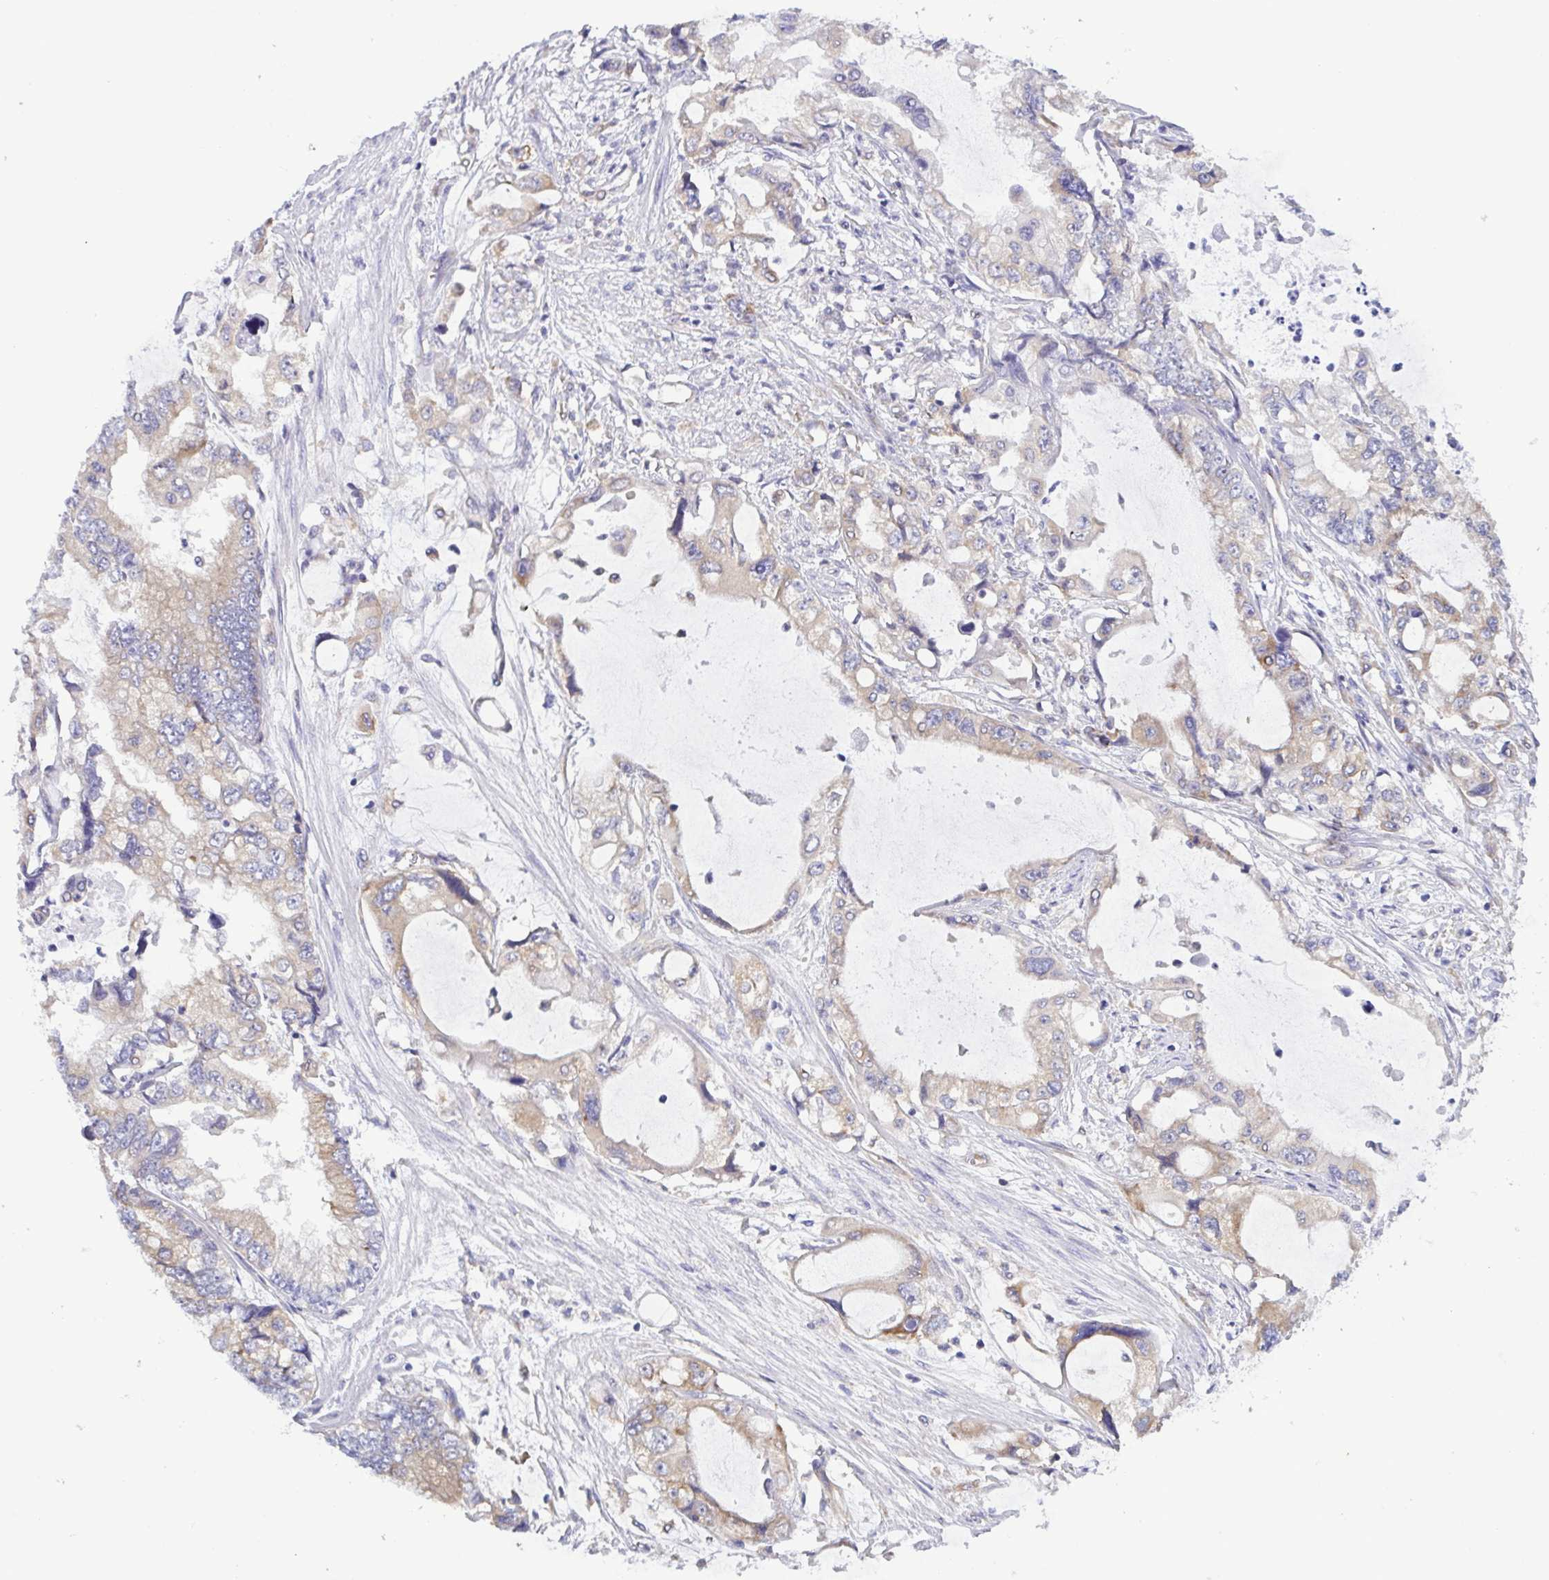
{"staining": {"intensity": "weak", "quantity": "25%-75%", "location": "cytoplasmic/membranous"}, "tissue": "stomach cancer", "cell_type": "Tumor cells", "image_type": "cancer", "snomed": [{"axis": "morphology", "description": "Adenocarcinoma, NOS"}, {"axis": "topography", "description": "Pancreas"}, {"axis": "topography", "description": "Stomach, upper"}, {"axis": "topography", "description": "Stomach"}], "caption": "This image exhibits immunohistochemistry (IHC) staining of adenocarcinoma (stomach), with low weak cytoplasmic/membranous positivity in about 25%-75% of tumor cells.", "gene": "TNNI3", "patient": {"sex": "male", "age": 77}}